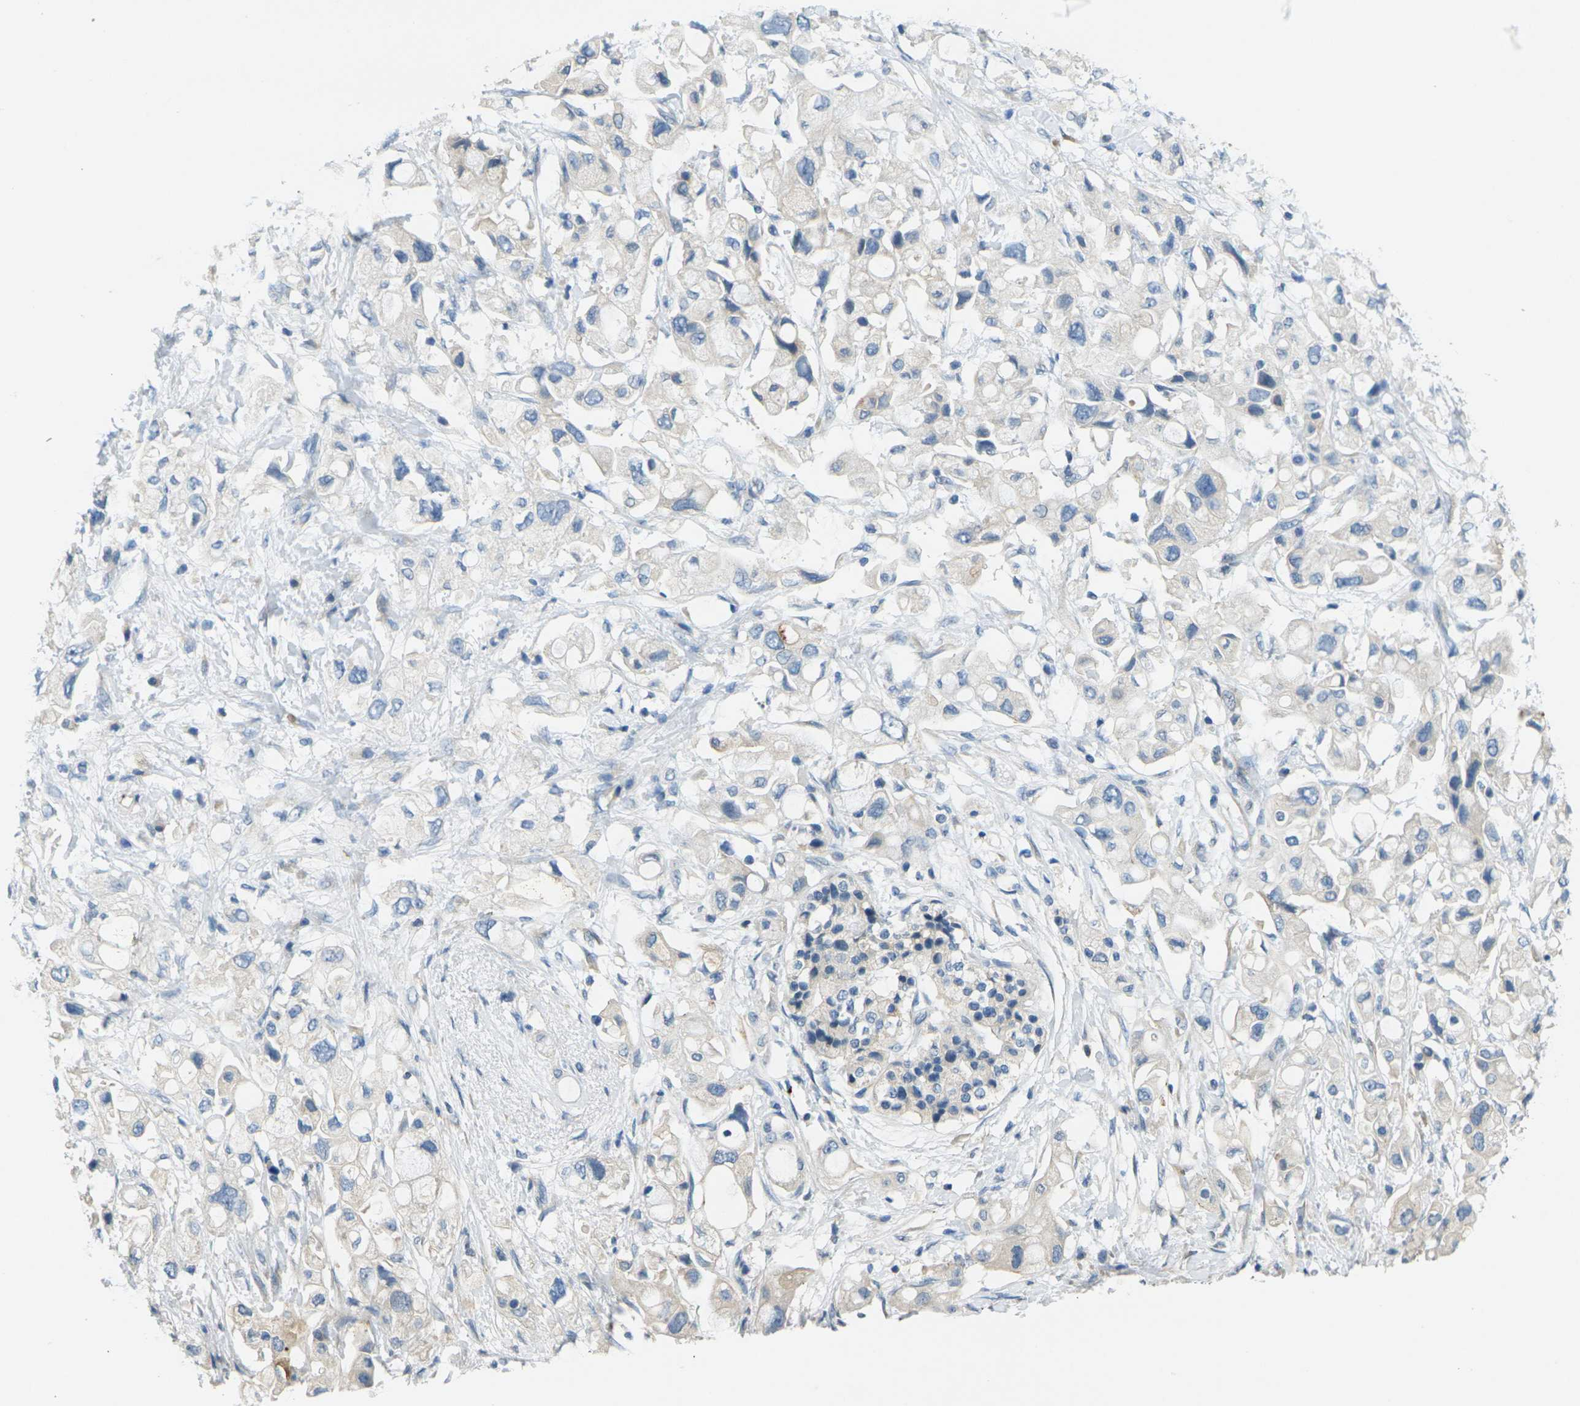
{"staining": {"intensity": "negative", "quantity": "none", "location": "none"}, "tissue": "pancreatic cancer", "cell_type": "Tumor cells", "image_type": "cancer", "snomed": [{"axis": "morphology", "description": "Adenocarcinoma, NOS"}, {"axis": "topography", "description": "Pancreas"}], "caption": "Pancreatic adenocarcinoma was stained to show a protein in brown. There is no significant expression in tumor cells. The staining is performed using DAB brown chromogen with nuclei counter-stained in using hematoxylin.", "gene": "CYP2C8", "patient": {"sex": "female", "age": 56}}